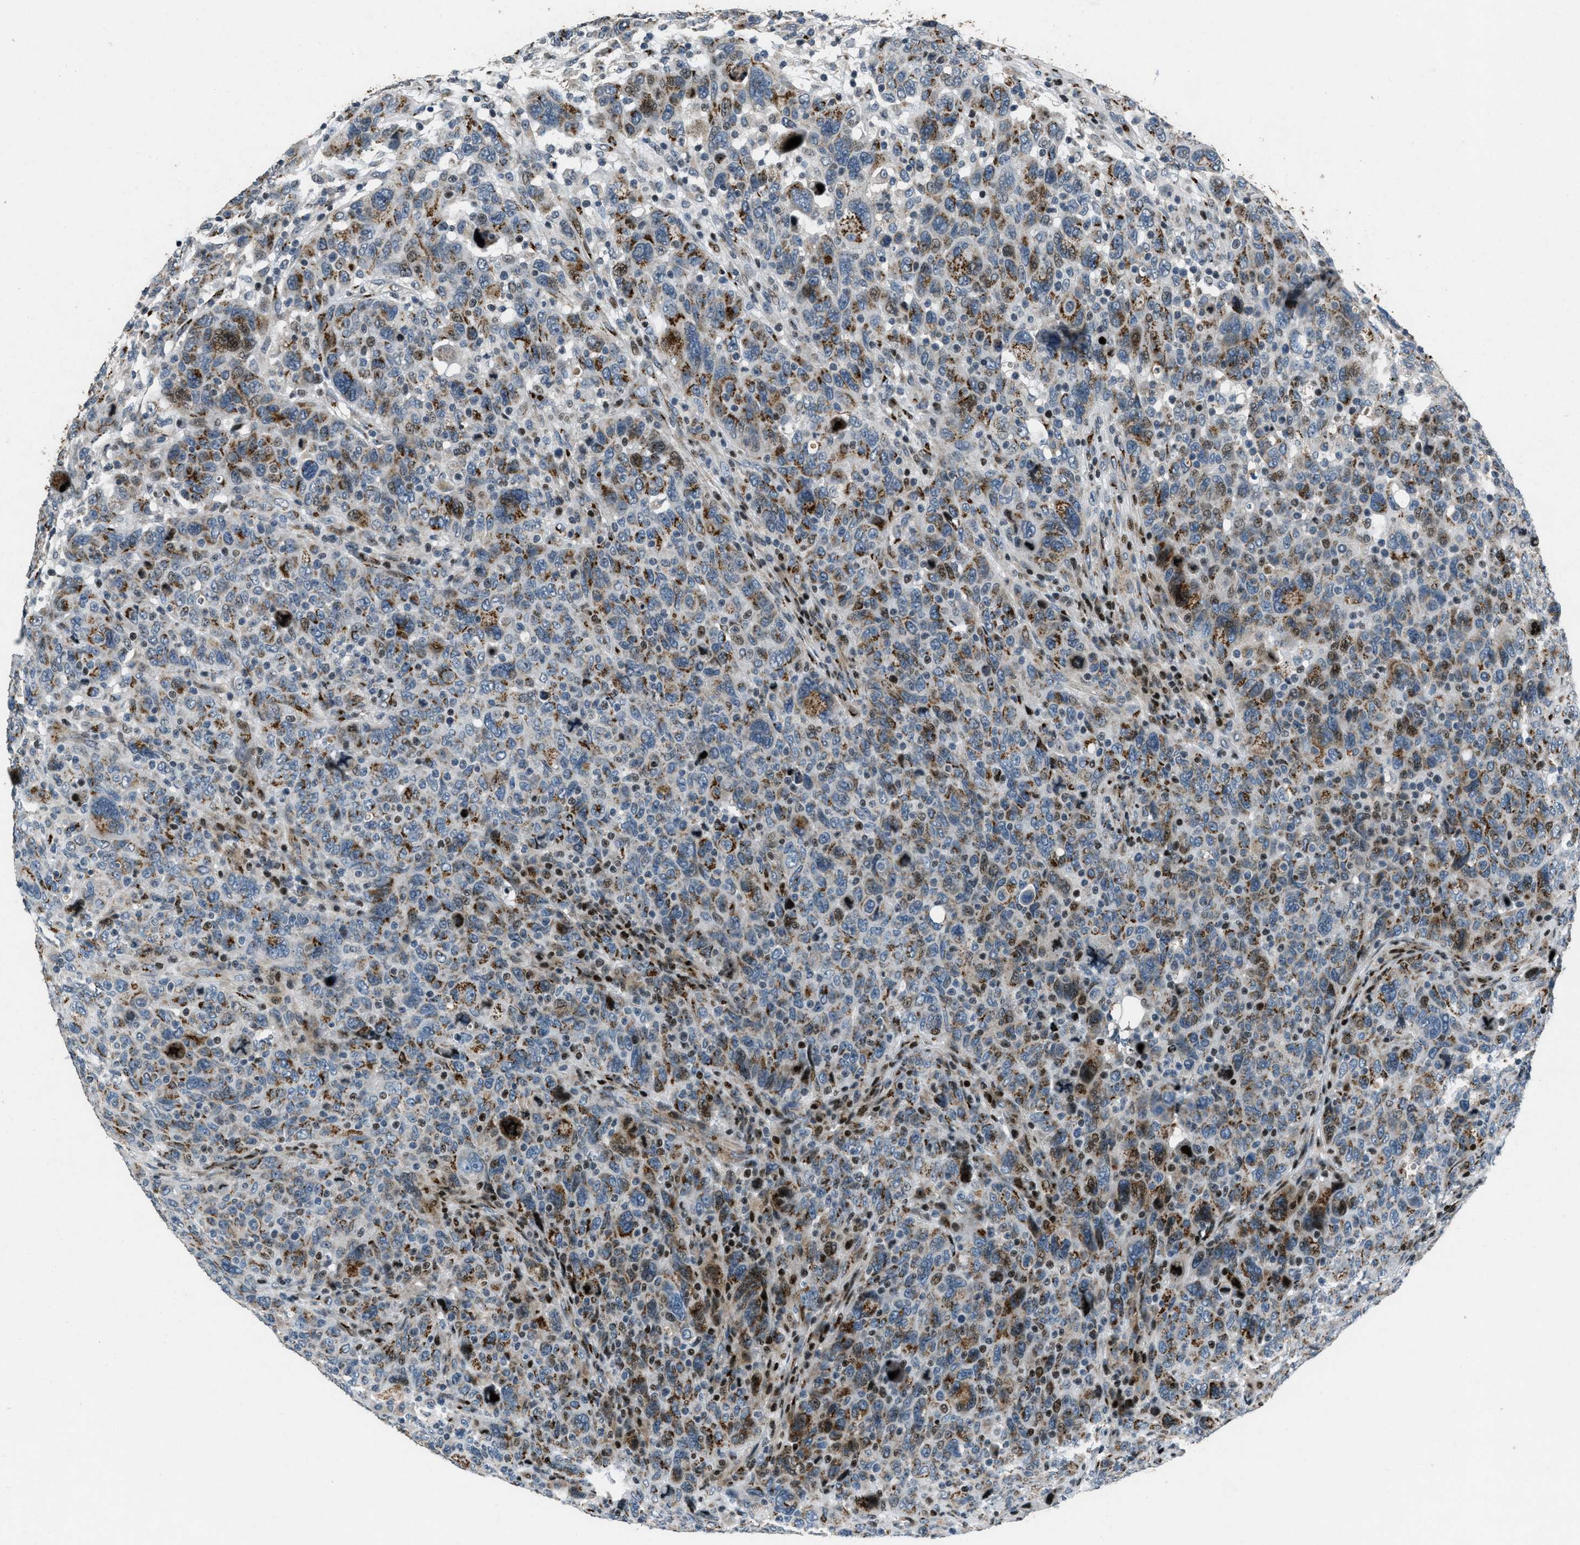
{"staining": {"intensity": "moderate", "quantity": "25%-75%", "location": "cytoplasmic/membranous"}, "tissue": "breast cancer", "cell_type": "Tumor cells", "image_type": "cancer", "snomed": [{"axis": "morphology", "description": "Duct carcinoma"}, {"axis": "topography", "description": "Breast"}], "caption": "Immunohistochemistry (IHC) photomicrograph of neoplastic tissue: human infiltrating ductal carcinoma (breast) stained using IHC reveals medium levels of moderate protein expression localized specifically in the cytoplasmic/membranous of tumor cells, appearing as a cytoplasmic/membranous brown color.", "gene": "GPC6", "patient": {"sex": "female", "age": 37}}